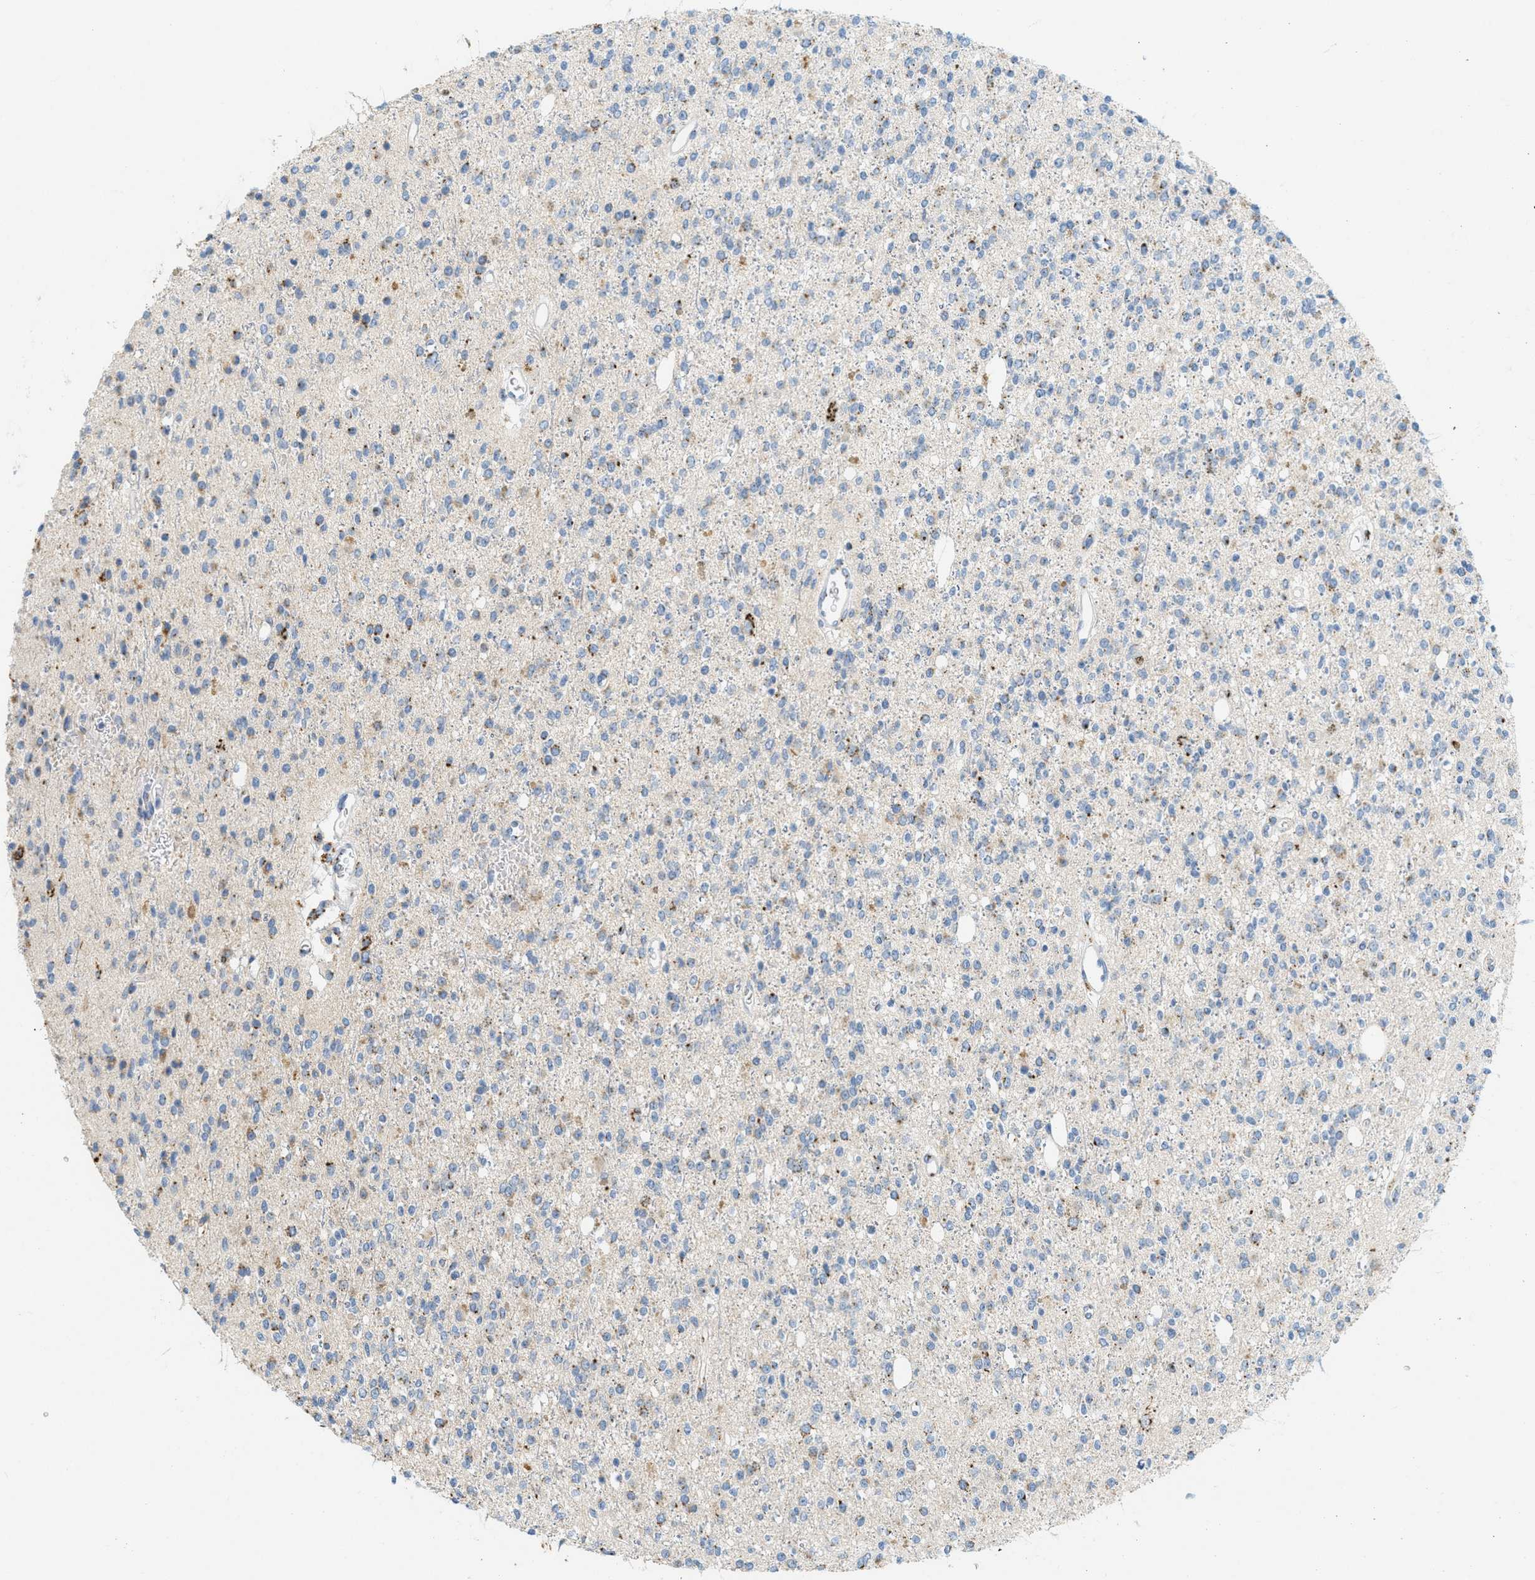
{"staining": {"intensity": "weak", "quantity": "<25%", "location": "cytoplasmic/membranous"}, "tissue": "glioma", "cell_type": "Tumor cells", "image_type": "cancer", "snomed": [{"axis": "morphology", "description": "Glioma, malignant, High grade"}, {"axis": "topography", "description": "Brain"}], "caption": "A histopathology image of malignant glioma (high-grade) stained for a protein shows no brown staining in tumor cells.", "gene": "ENTPD4", "patient": {"sex": "male", "age": 34}}